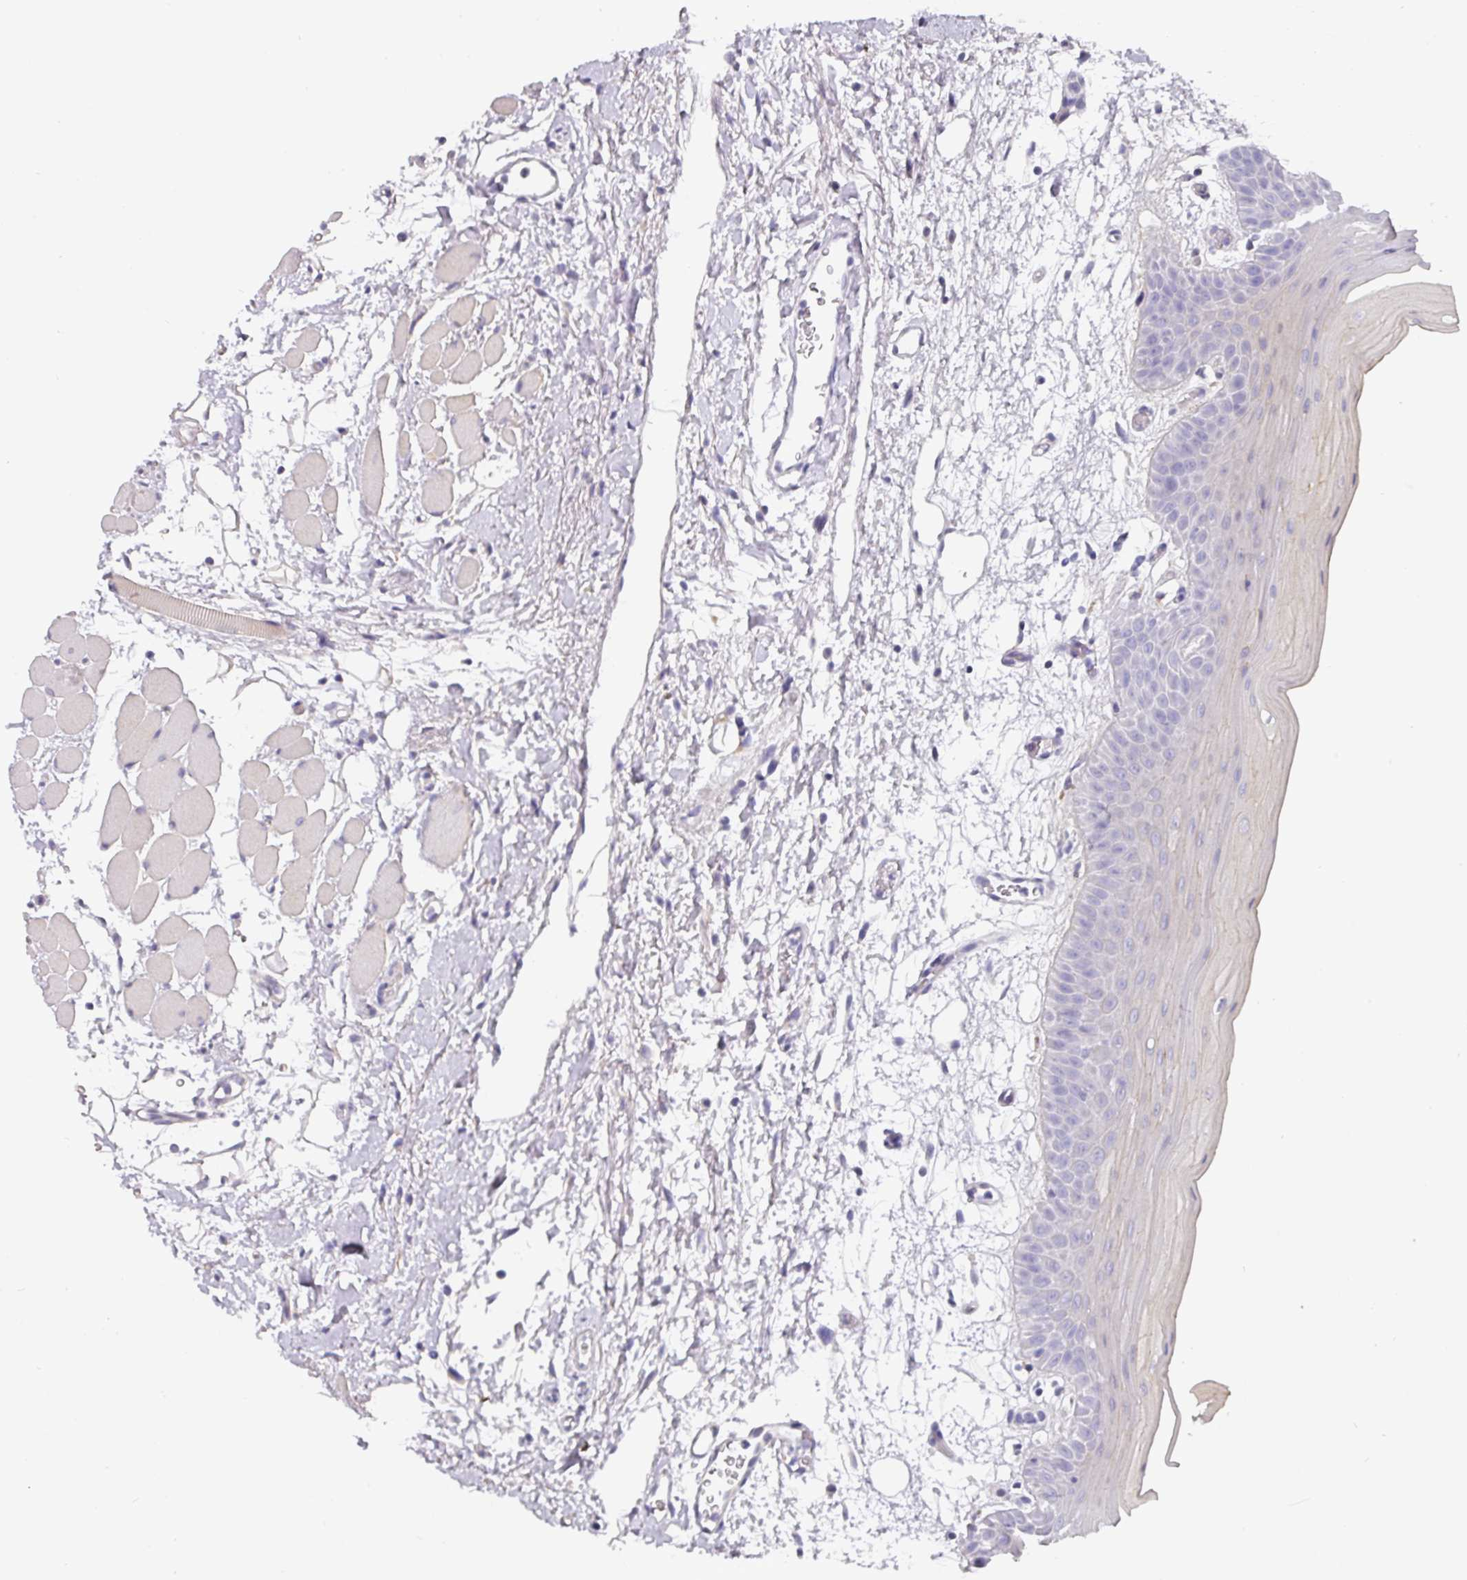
{"staining": {"intensity": "moderate", "quantity": "<25%", "location": "cytoplasmic/membranous"}, "tissue": "oral mucosa", "cell_type": "Squamous epithelial cells", "image_type": "normal", "snomed": [{"axis": "morphology", "description": "Normal tissue, NOS"}, {"axis": "topography", "description": "Oral tissue"}, {"axis": "topography", "description": "Tounge, NOS"}], "caption": "Squamous epithelial cells reveal moderate cytoplasmic/membranous positivity in approximately <25% of cells in benign oral mucosa. The protein of interest is shown in brown color, while the nuclei are stained blue.", "gene": "ANKRD29", "patient": {"sex": "female", "age": 59}}